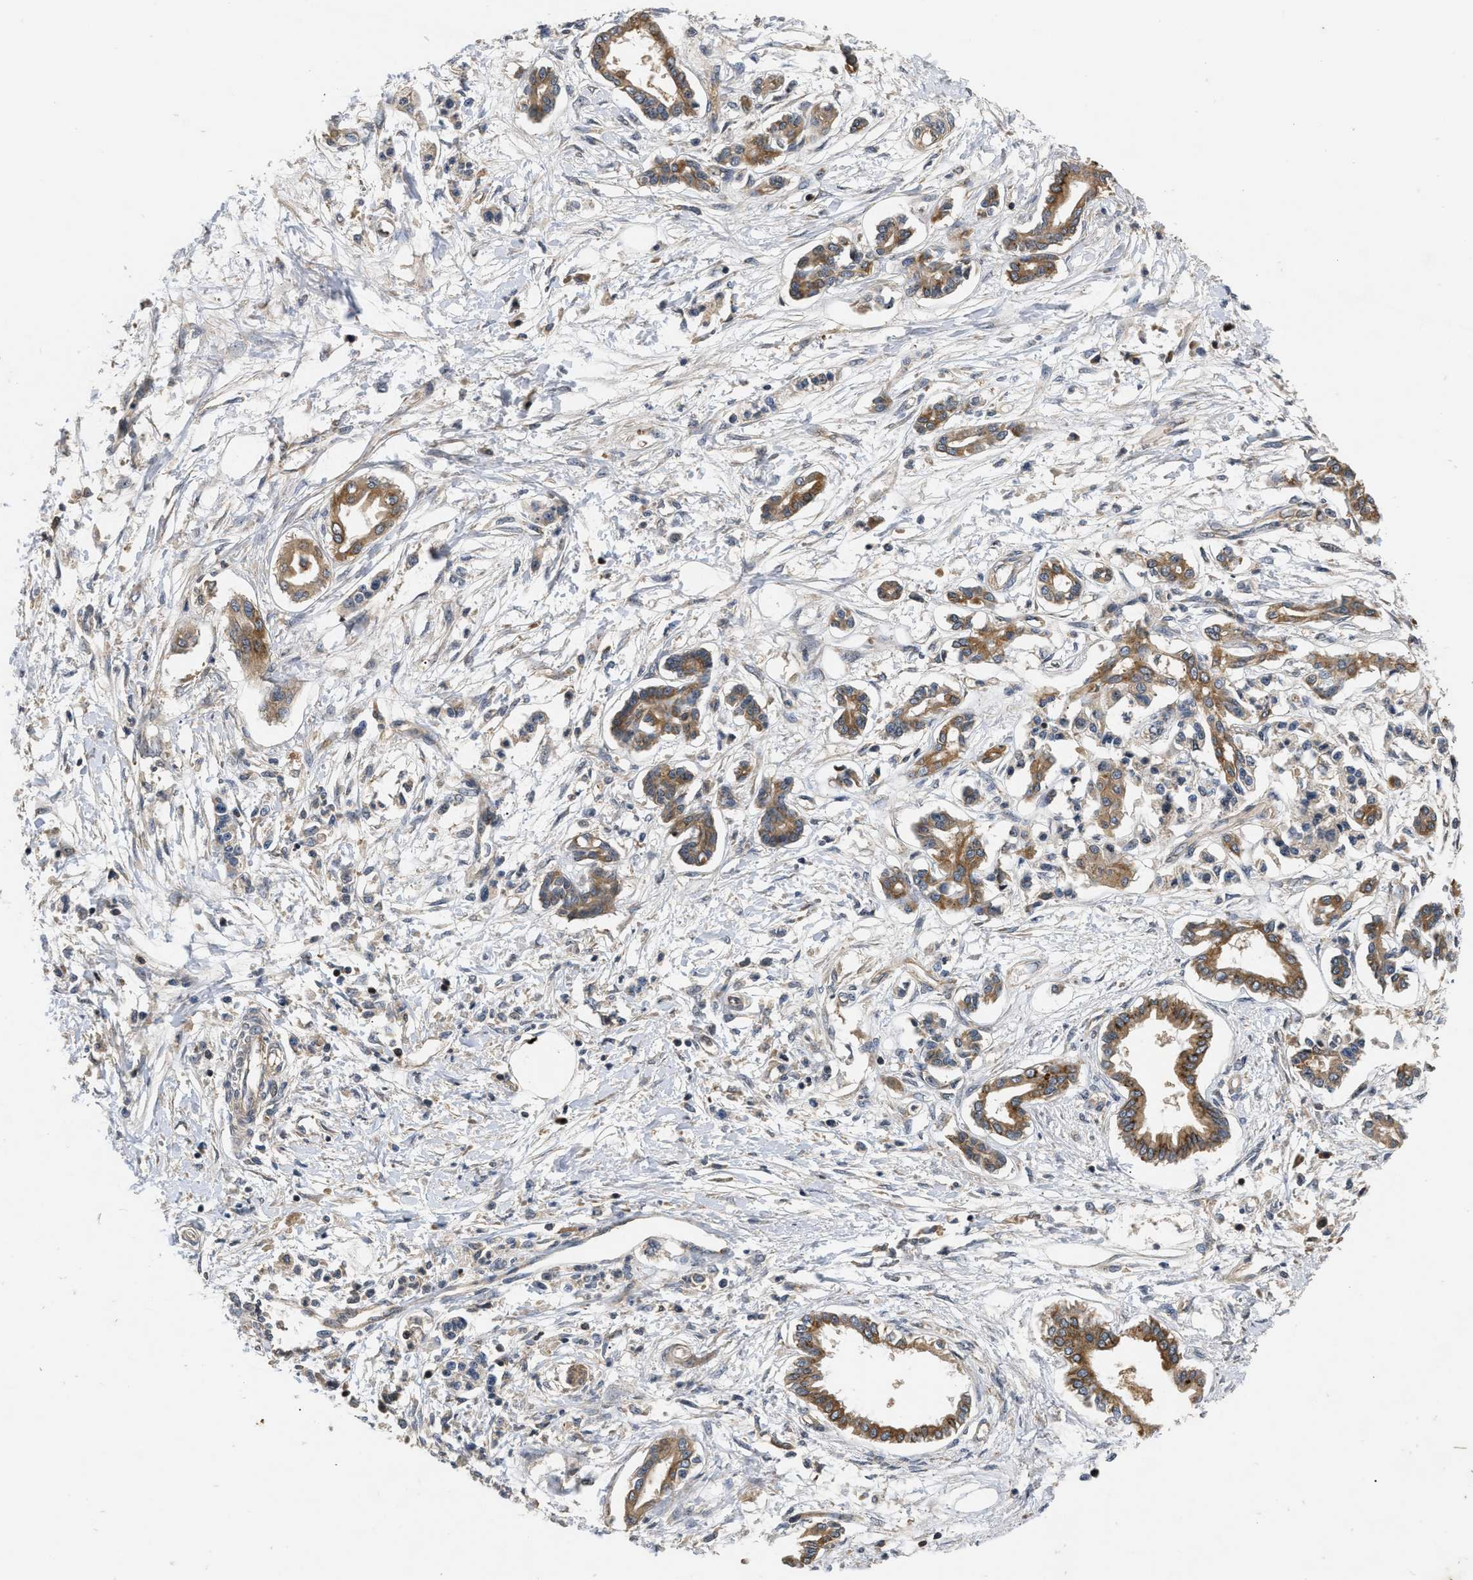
{"staining": {"intensity": "moderate", "quantity": ">75%", "location": "cytoplasmic/membranous"}, "tissue": "pancreatic cancer", "cell_type": "Tumor cells", "image_type": "cancer", "snomed": [{"axis": "morphology", "description": "Adenocarcinoma, NOS"}, {"axis": "topography", "description": "Pancreas"}], "caption": "High-power microscopy captured an immunohistochemistry histopathology image of pancreatic cancer, revealing moderate cytoplasmic/membranous expression in about >75% of tumor cells.", "gene": "HMGCR", "patient": {"sex": "male", "age": 56}}